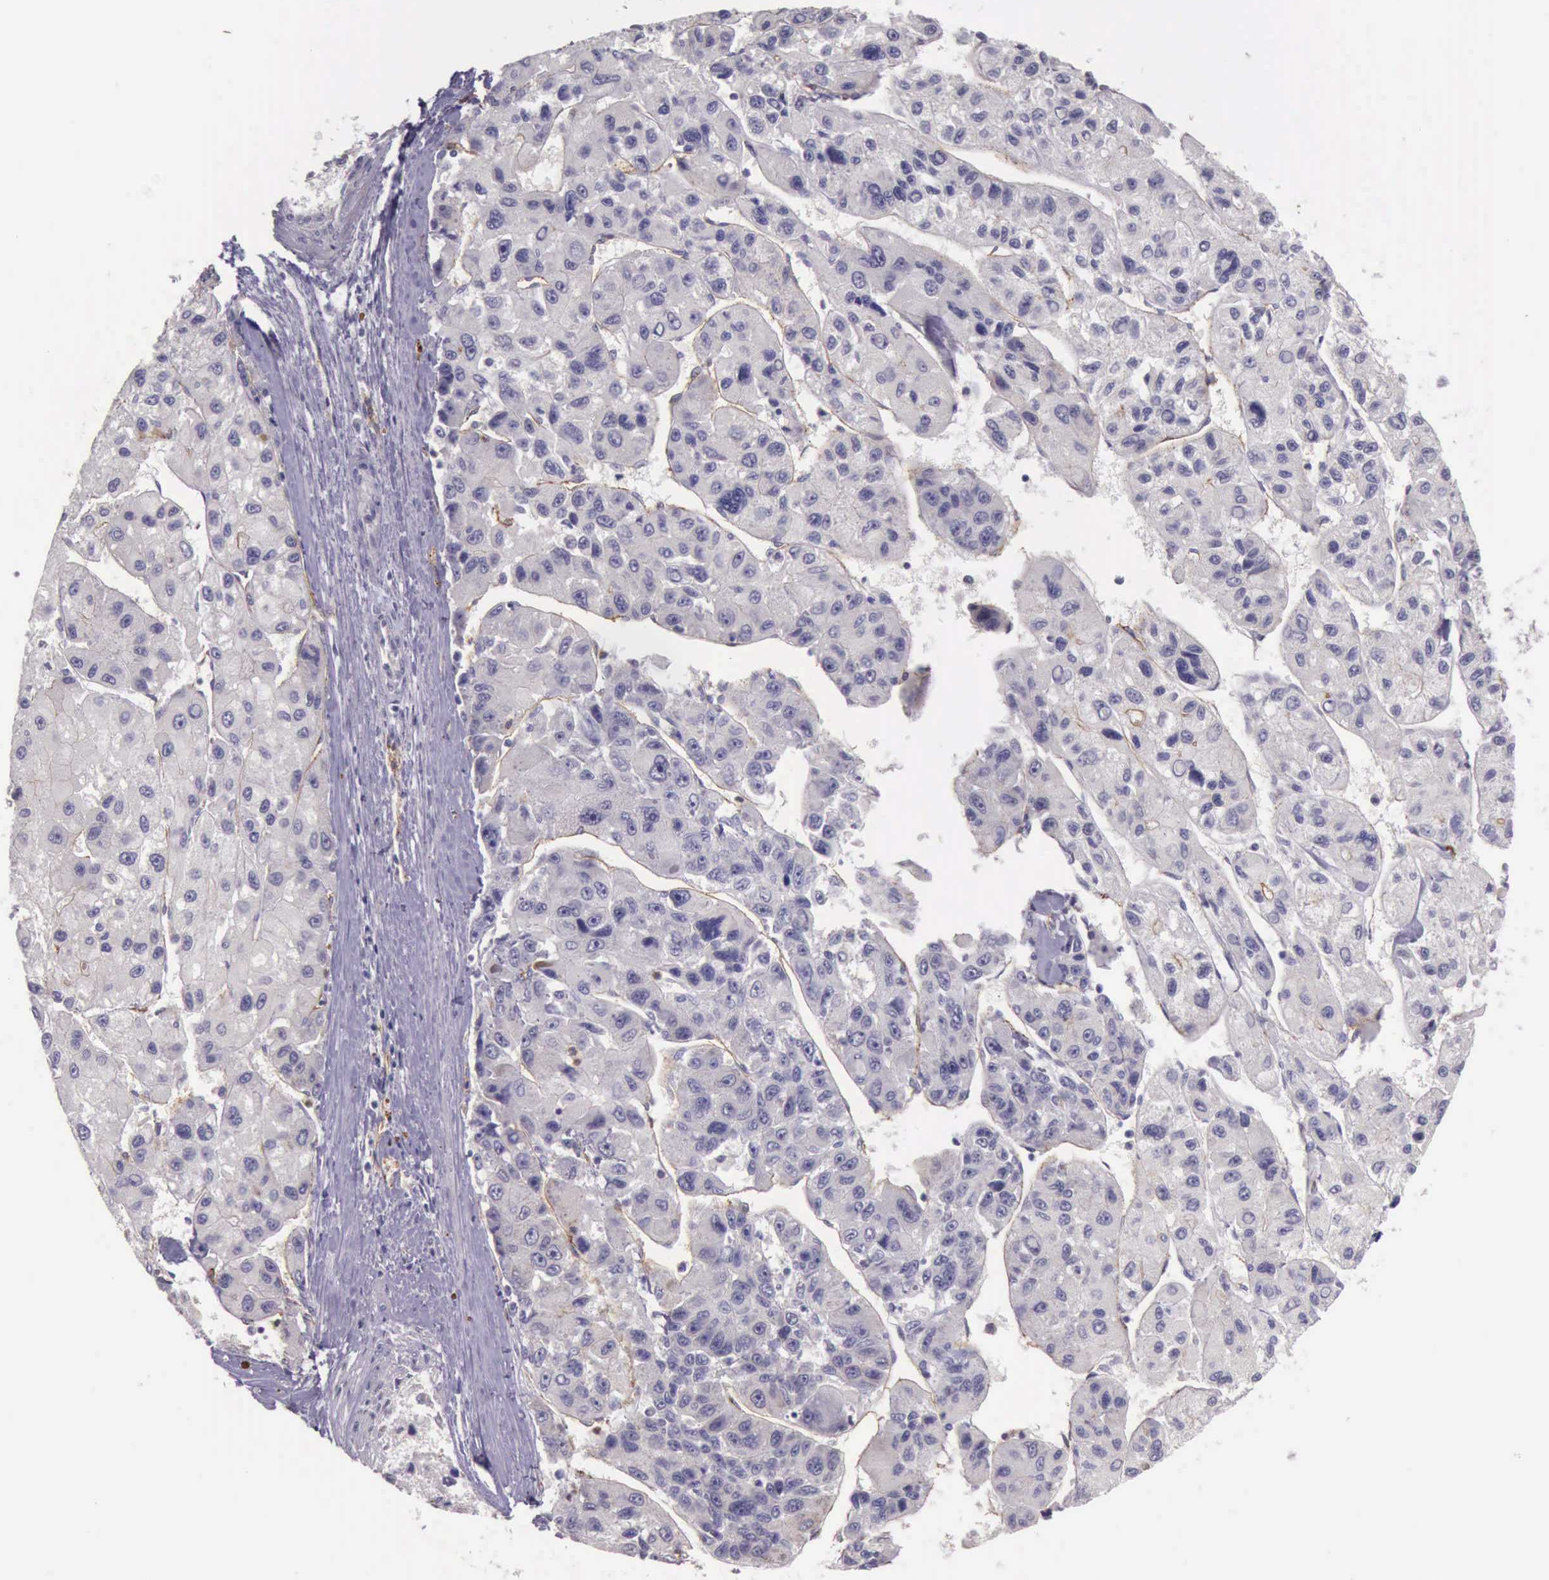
{"staining": {"intensity": "negative", "quantity": "none", "location": "none"}, "tissue": "liver cancer", "cell_type": "Tumor cells", "image_type": "cancer", "snomed": [{"axis": "morphology", "description": "Carcinoma, Hepatocellular, NOS"}, {"axis": "topography", "description": "Liver"}], "caption": "Histopathology image shows no protein positivity in tumor cells of liver cancer (hepatocellular carcinoma) tissue.", "gene": "TCEANC", "patient": {"sex": "male", "age": 64}}